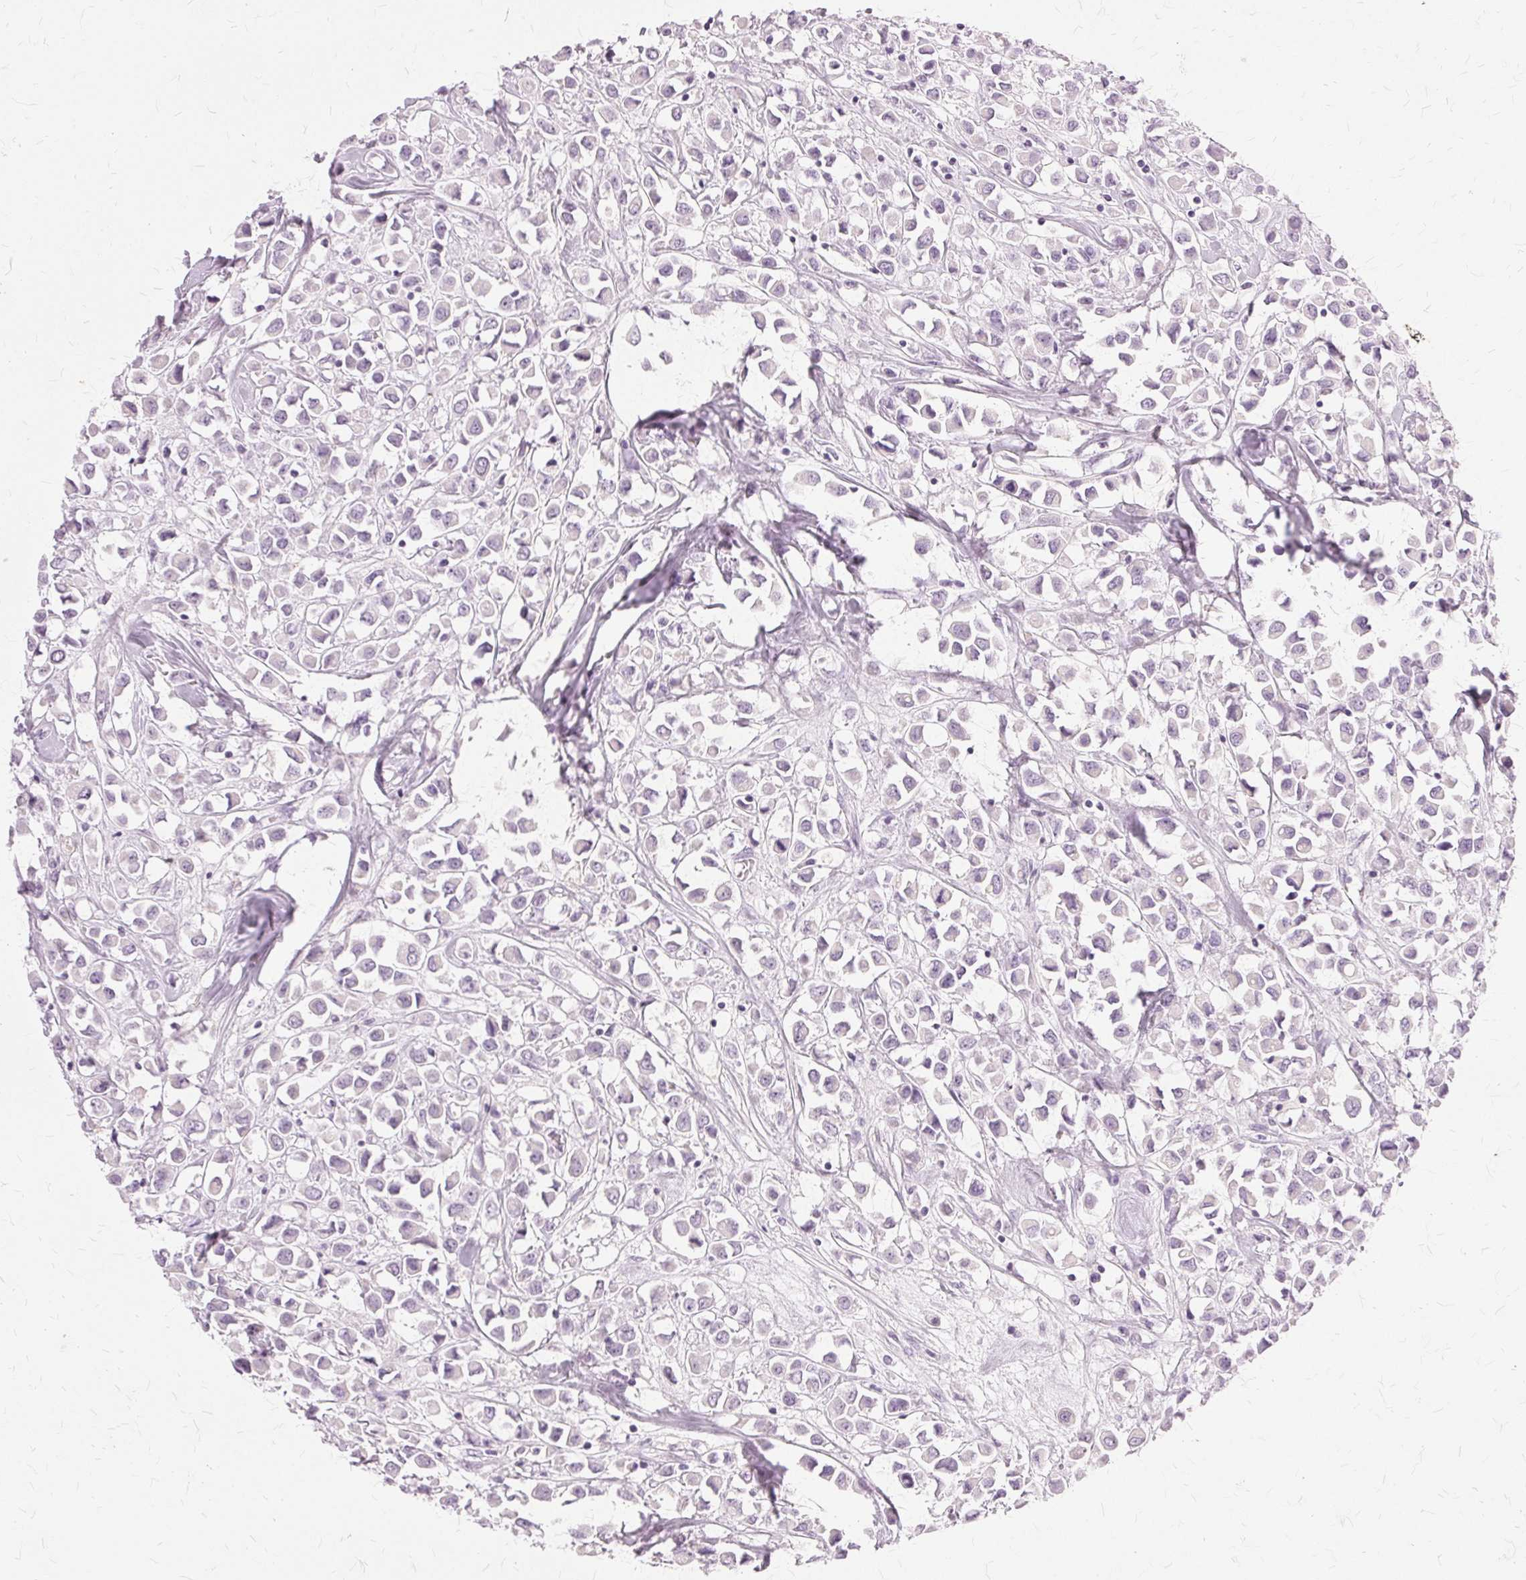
{"staining": {"intensity": "negative", "quantity": "none", "location": "none"}, "tissue": "breast cancer", "cell_type": "Tumor cells", "image_type": "cancer", "snomed": [{"axis": "morphology", "description": "Duct carcinoma"}, {"axis": "topography", "description": "Breast"}], "caption": "High power microscopy photomicrograph of an immunohistochemistry image of breast cancer (invasive ductal carcinoma), revealing no significant positivity in tumor cells.", "gene": "SLC45A3", "patient": {"sex": "female", "age": 61}}